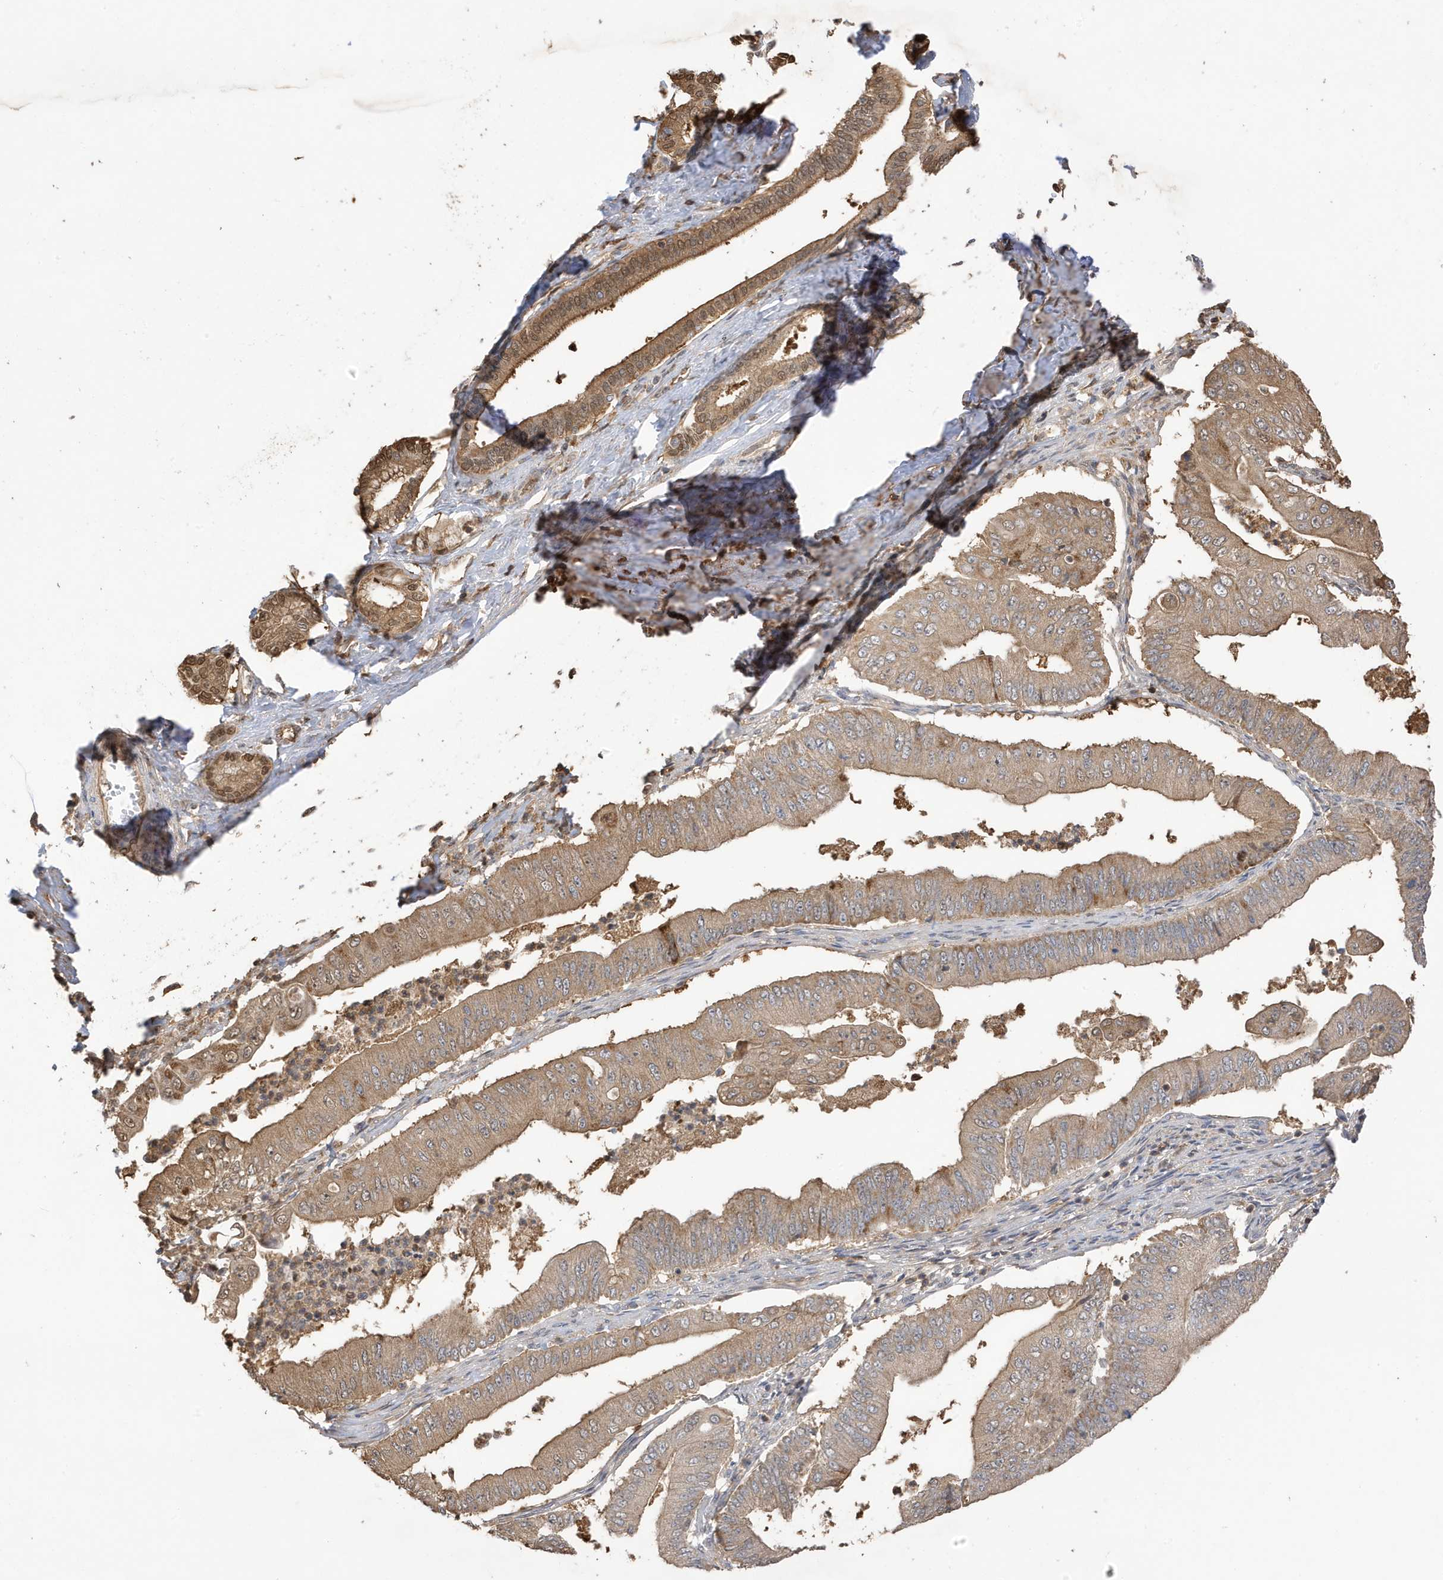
{"staining": {"intensity": "moderate", "quantity": ">75%", "location": "cytoplasmic/membranous"}, "tissue": "pancreatic cancer", "cell_type": "Tumor cells", "image_type": "cancer", "snomed": [{"axis": "morphology", "description": "Adenocarcinoma, NOS"}, {"axis": "topography", "description": "Pancreas"}], "caption": "Immunohistochemical staining of pancreatic cancer shows medium levels of moderate cytoplasmic/membranous protein expression in approximately >75% of tumor cells.", "gene": "AZI2", "patient": {"sex": "female", "age": 77}}